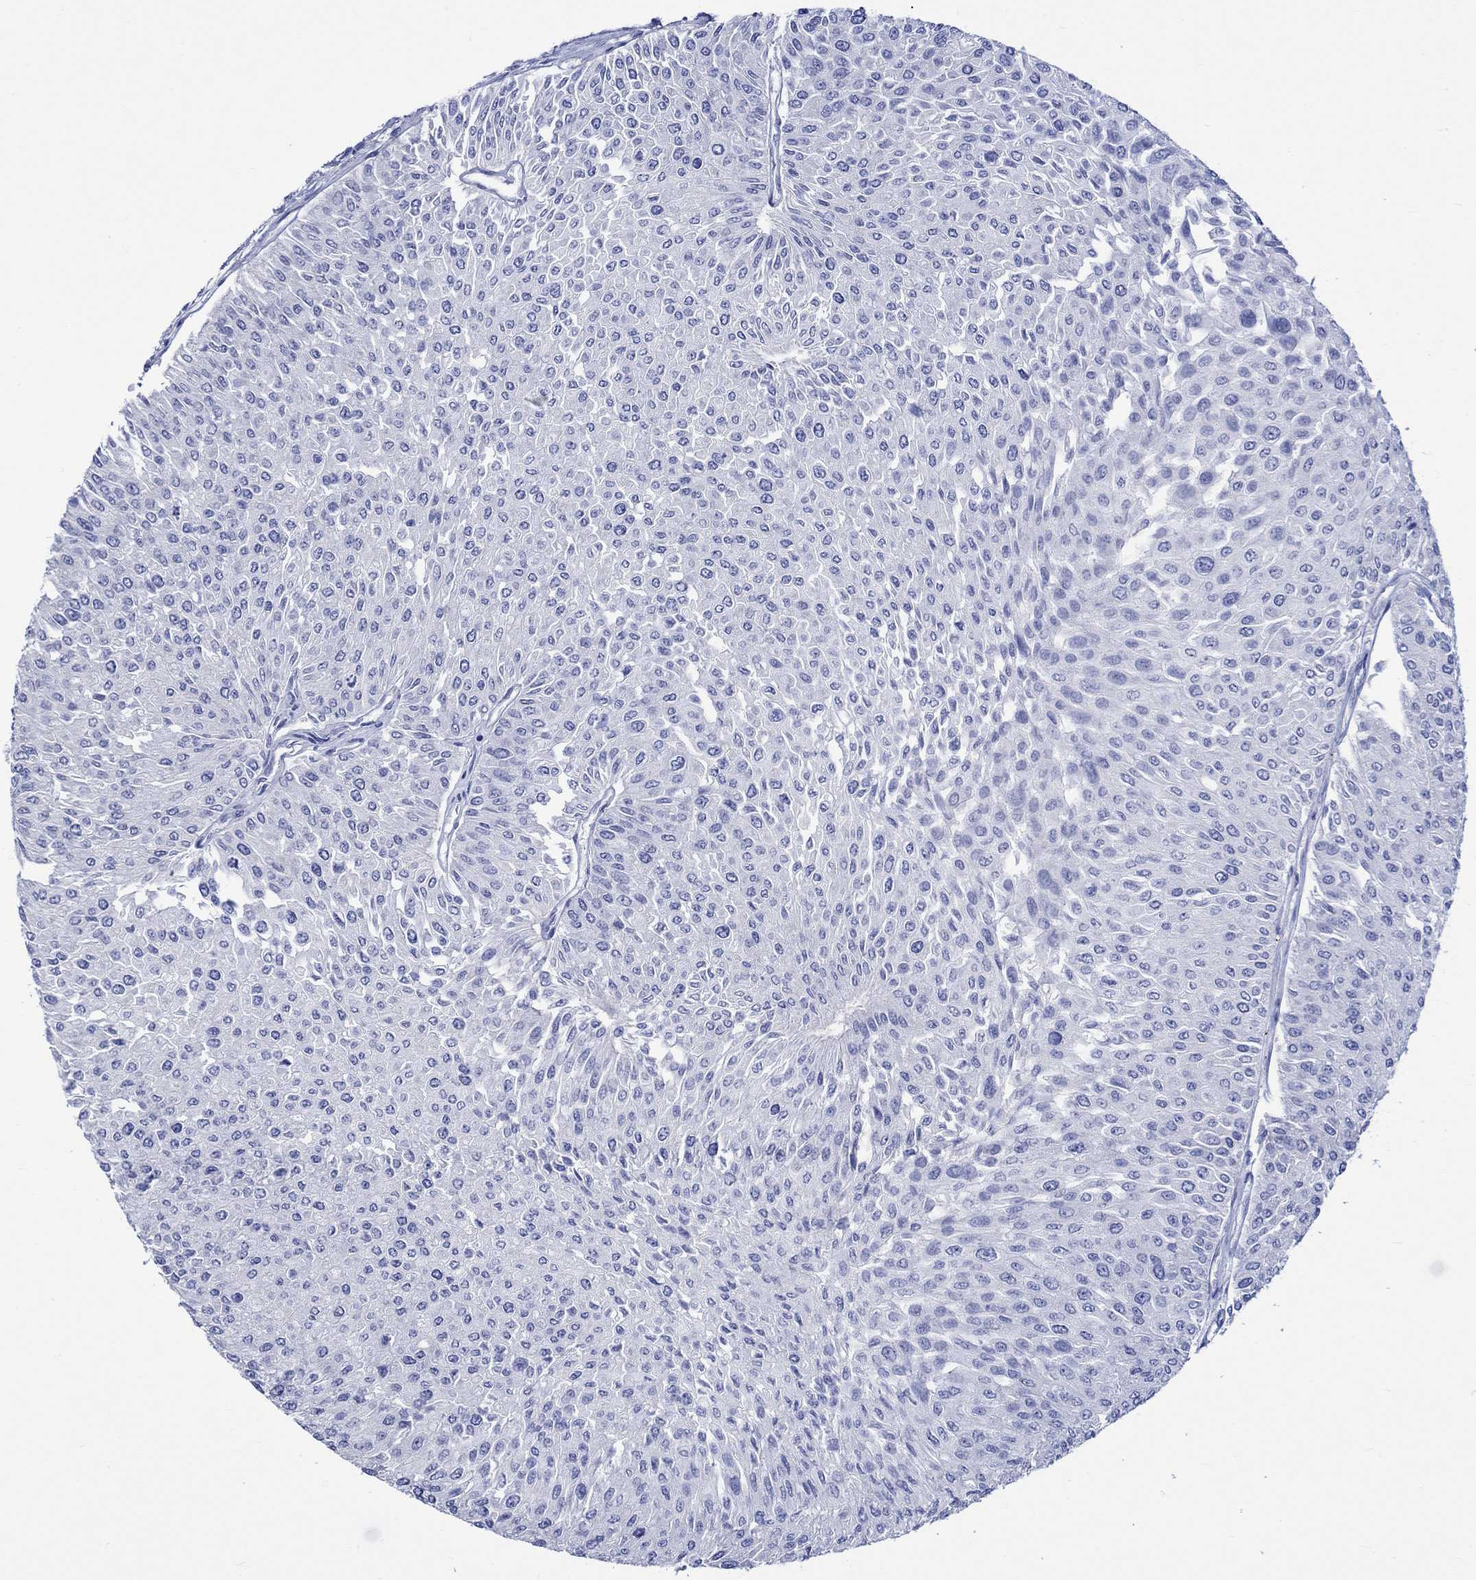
{"staining": {"intensity": "negative", "quantity": "none", "location": "none"}, "tissue": "urothelial cancer", "cell_type": "Tumor cells", "image_type": "cancer", "snomed": [{"axis": "morphology", "description": "Urothelial carcinoma, Low grade"}, {"axis": "topography", "description": "Urinary bladder"}], "caption": "The photomicrograph demonstrates no significant staining in tumor cells of urothelial cancer. Brightfield microscopy of immunohistochemistry stained with DAB (brown) and hematoxylin (blue), captured at high magnification.", "gene": "HARBI1", "patient": {"sex": "male", "age": 67}}